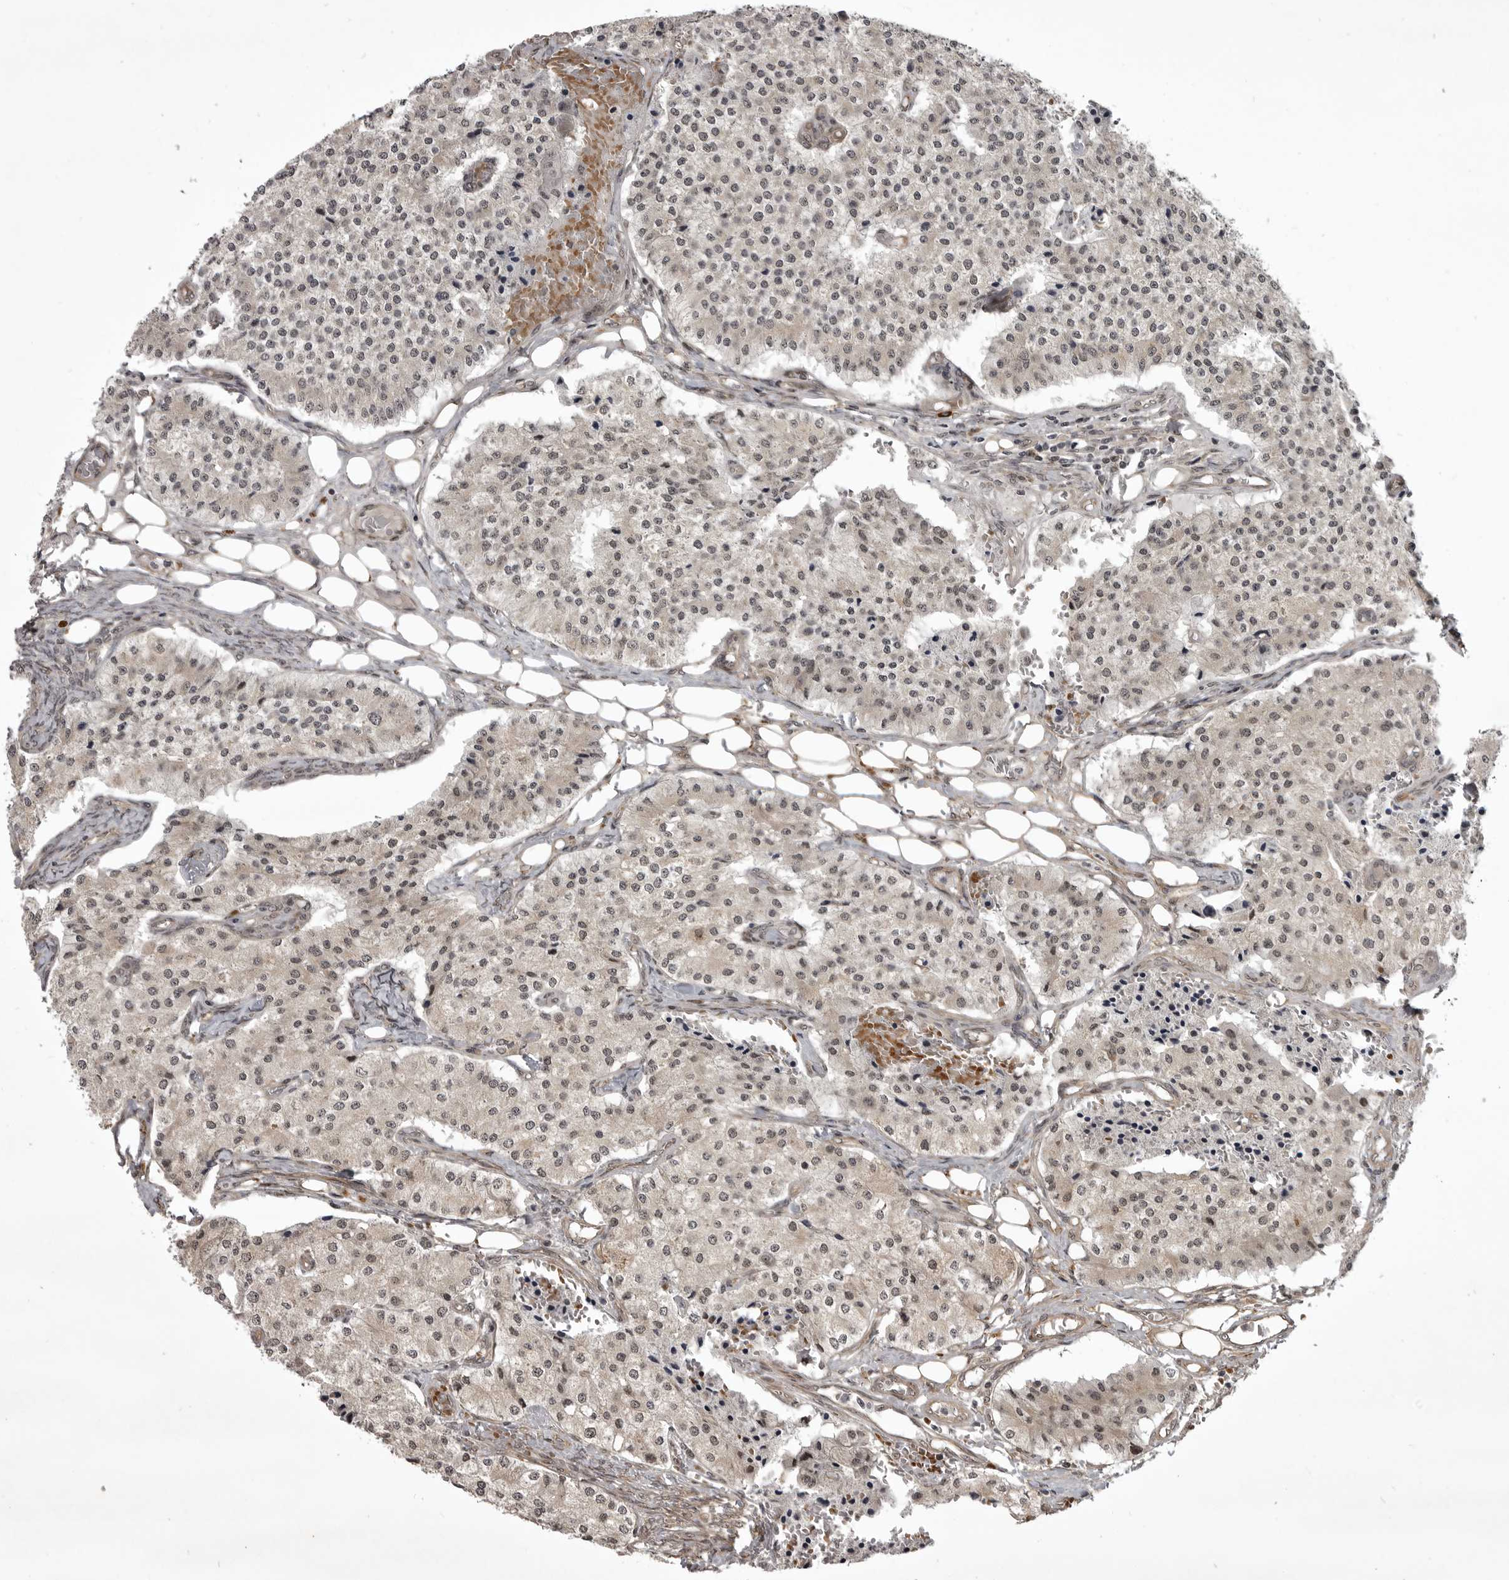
{"staining": {"intensity": "weak", "quantity": ">75%", "location": "nuclear"}, "tissue": "carcinoid", "cell_type": "Tumor cells", "image_type": "cancer", "snomed": [{"axis": "morphology", "description": "Carcinoid, malignant, NOS"}, {"axis": "topography", "description": "Colon"}], "caption": "A histopathology image showing weak nuclear expression in approximately >75% of tumor cells in carcinoid, as visualized by brown immunohistochemical staining.", "gene": "SNX16", "patient": {"sex": "female", "age": 52}}